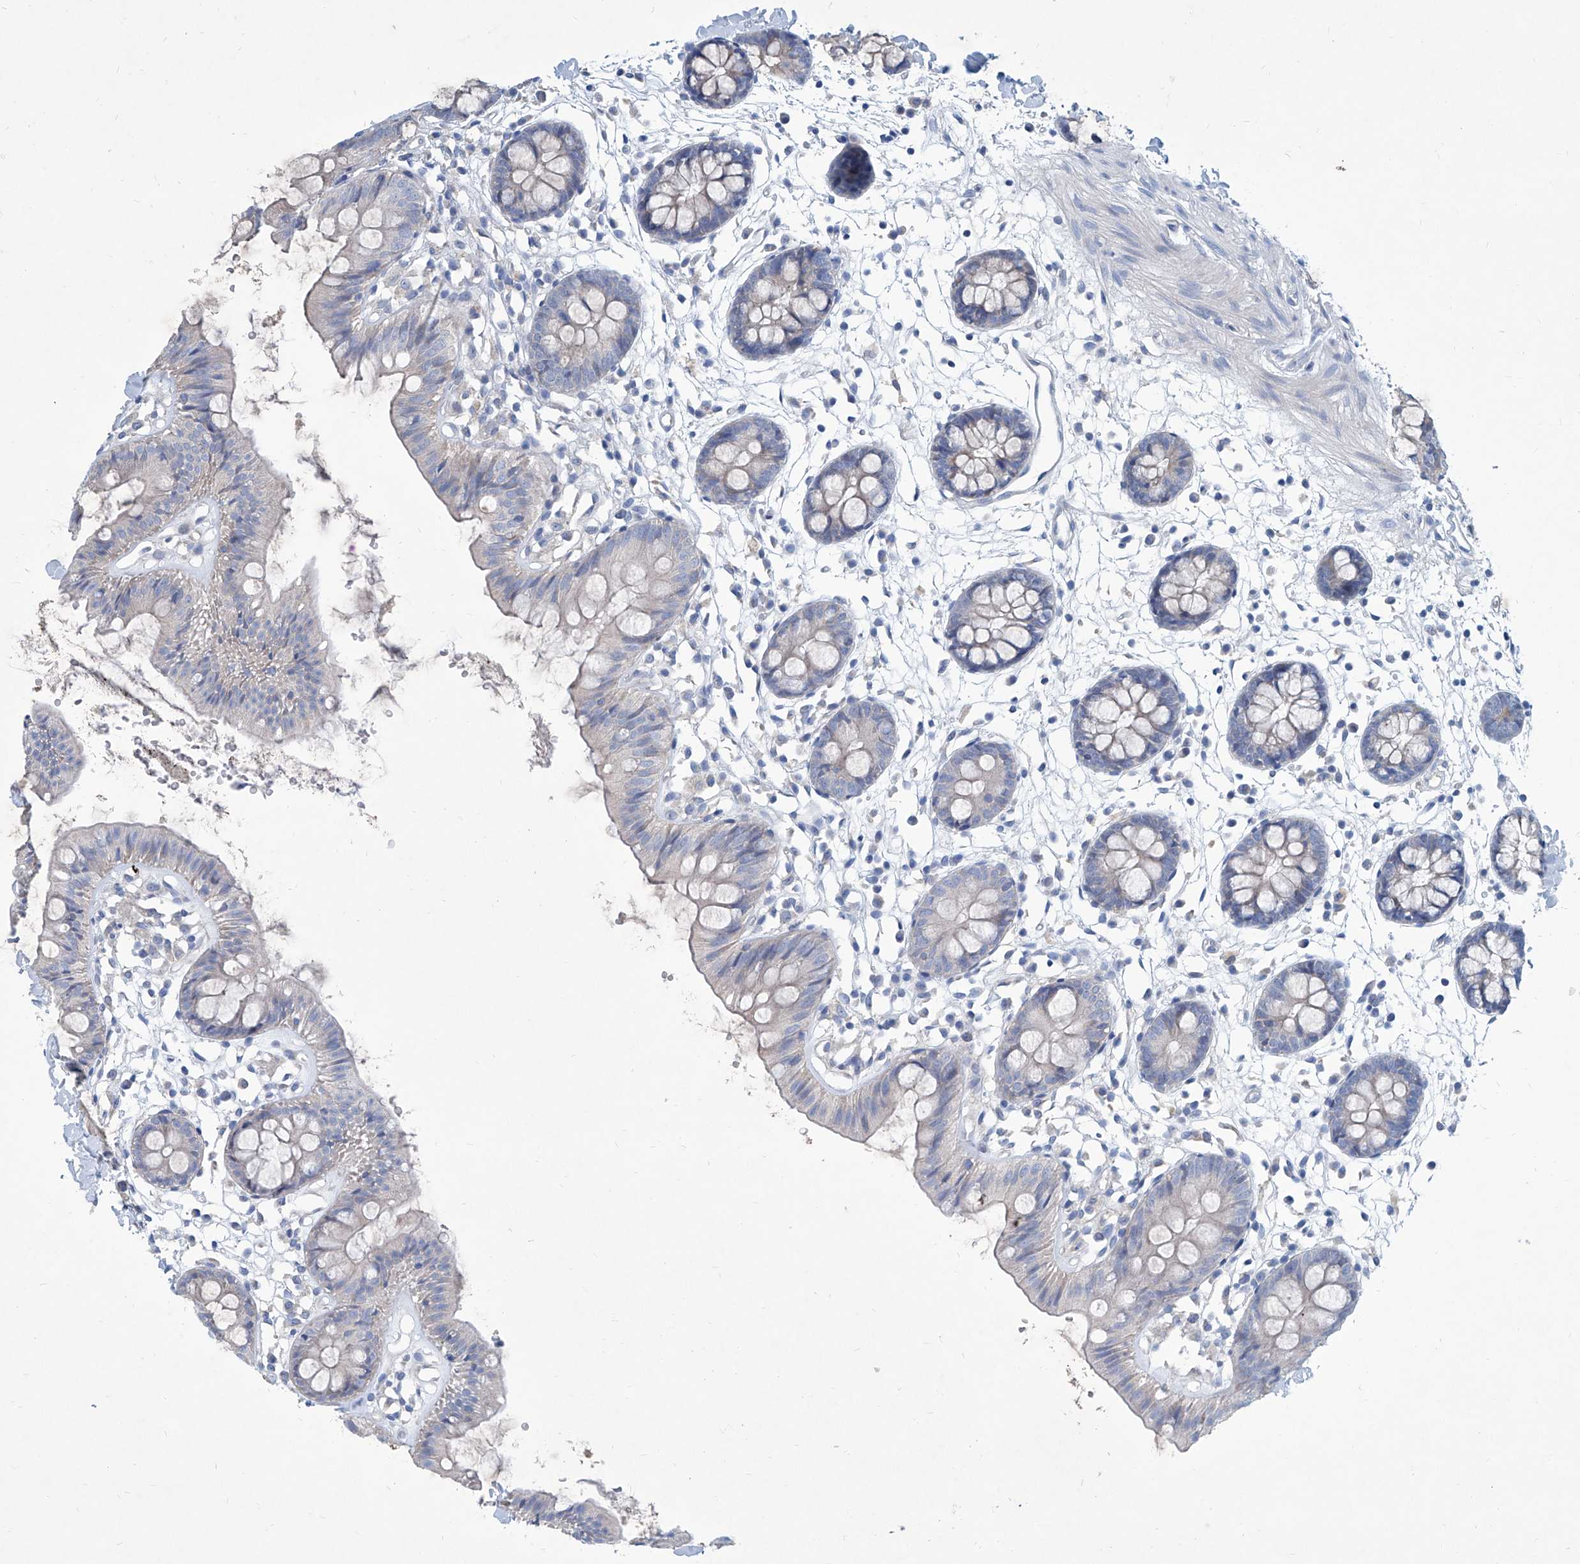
{"staining": {"intensity": "negative", "quantity": "none", "location": "none"}, "tissue": "colon", "cell_type": "Endothelial cells", "image_type": "normal", "snomed": [{"axis": "morphology", "description": "Normal tissue, NOS"}, {"axis": "topography", "description": "Colon"}], "caption": "IHC of unremarkable colon shows no positivity in endothelial cells.", "gene": "ZNF519", "patient": {"sex": "male", "age": 56}}